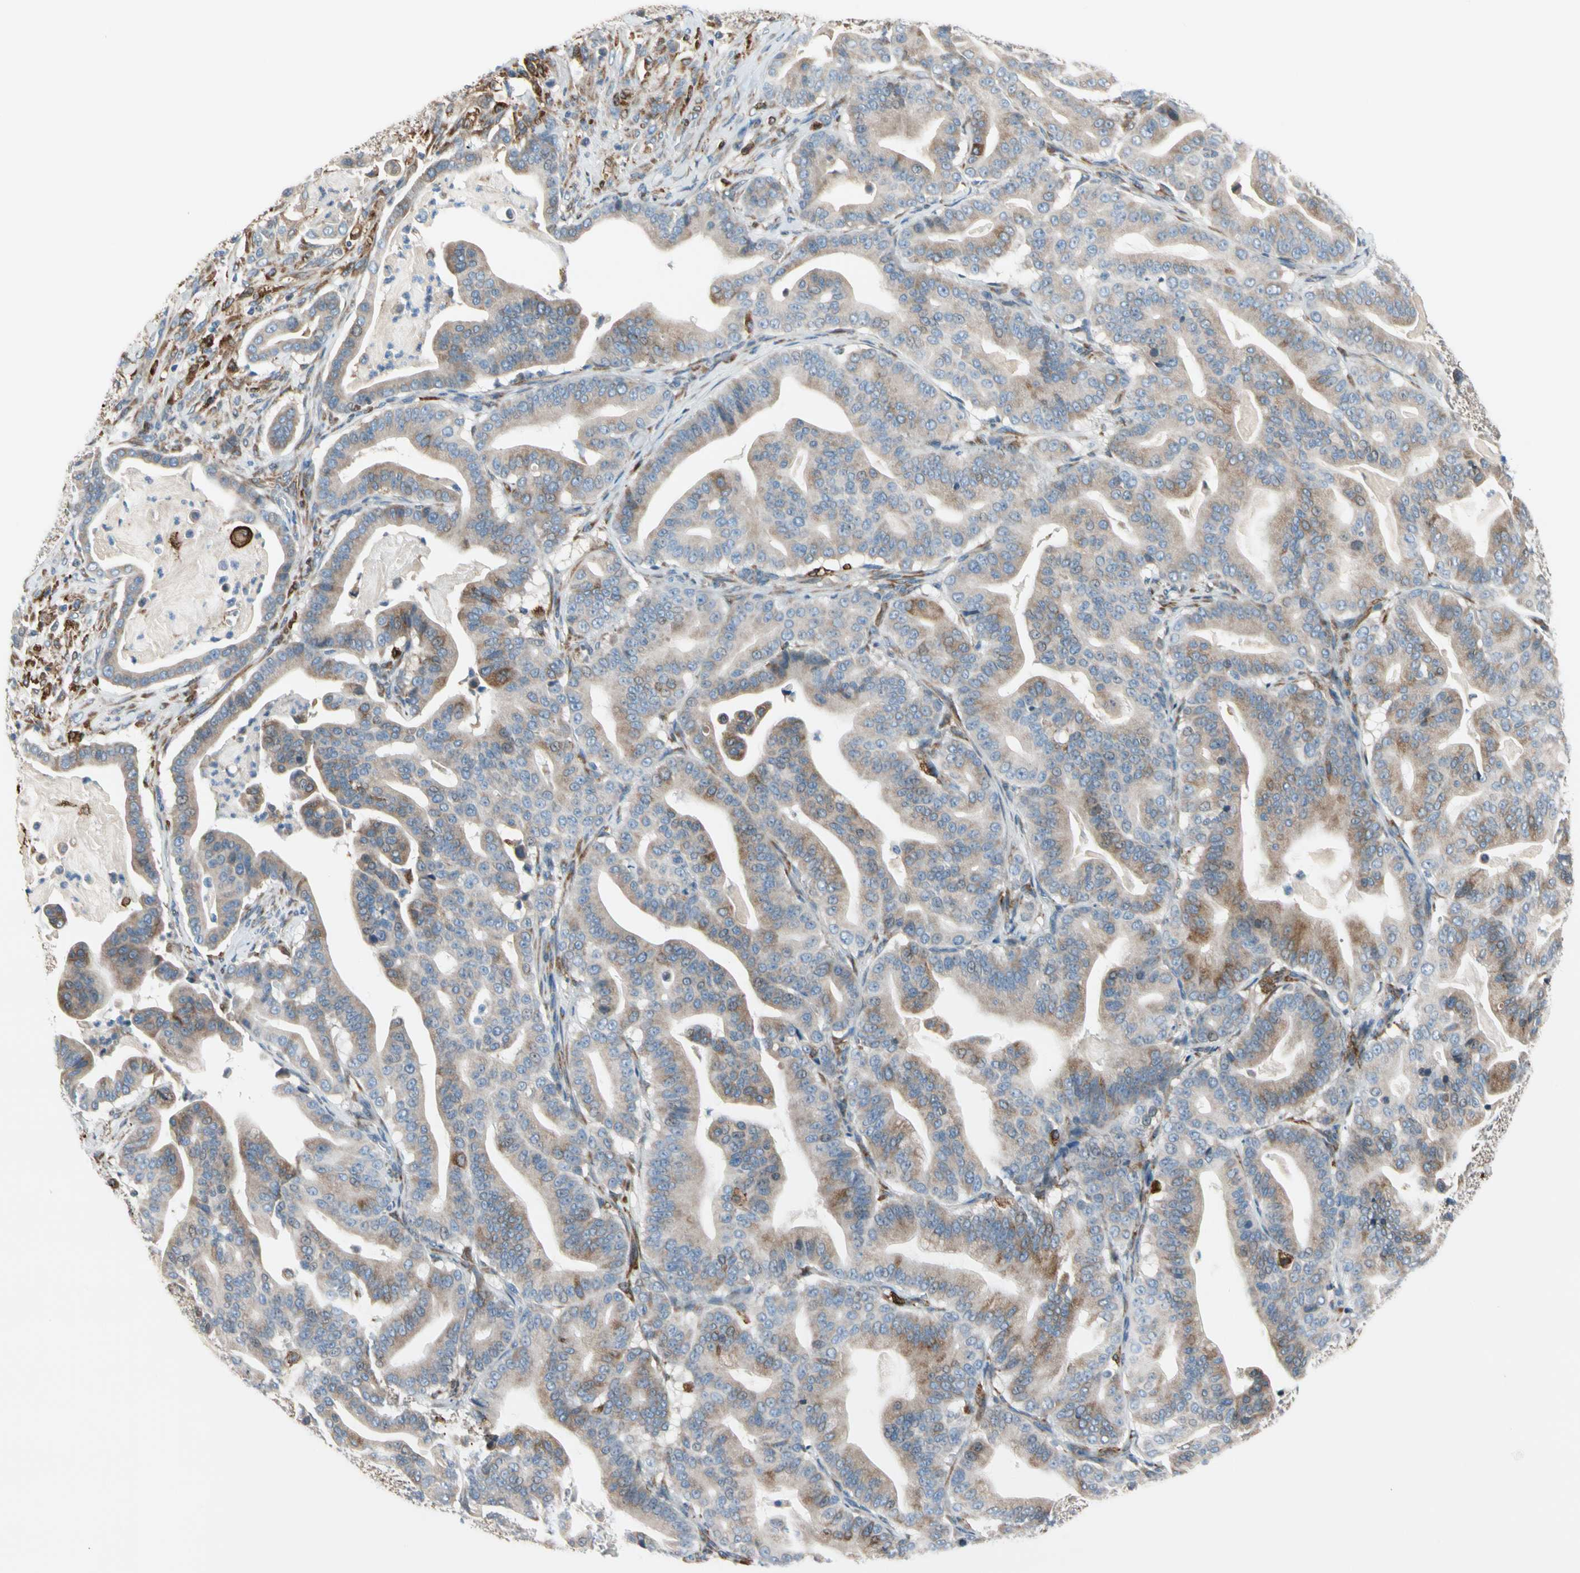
{"staining": {"intensity": "moderate", "quantity": "25%-75%", "location": "cytoplasmic/membranous"}, "tissue": "pancreatic cancer", "cell_type": "Tumor cells", "image_type": "cancer", "snomed": [{"axis": "morphology", "description": "Adenocarcinoma, NOS"}, {"axis": "topography", "description": "Pancreas"}], "caption": "This is an image of immunohistochemistry staining of pancreatic cancer (adenocarcinoma), which shows moderate positivity in the cytoplasmic/membranous of tumor cells.", "gene": "LRPAP1", "patient": {"sex": "male", "age": 63}}